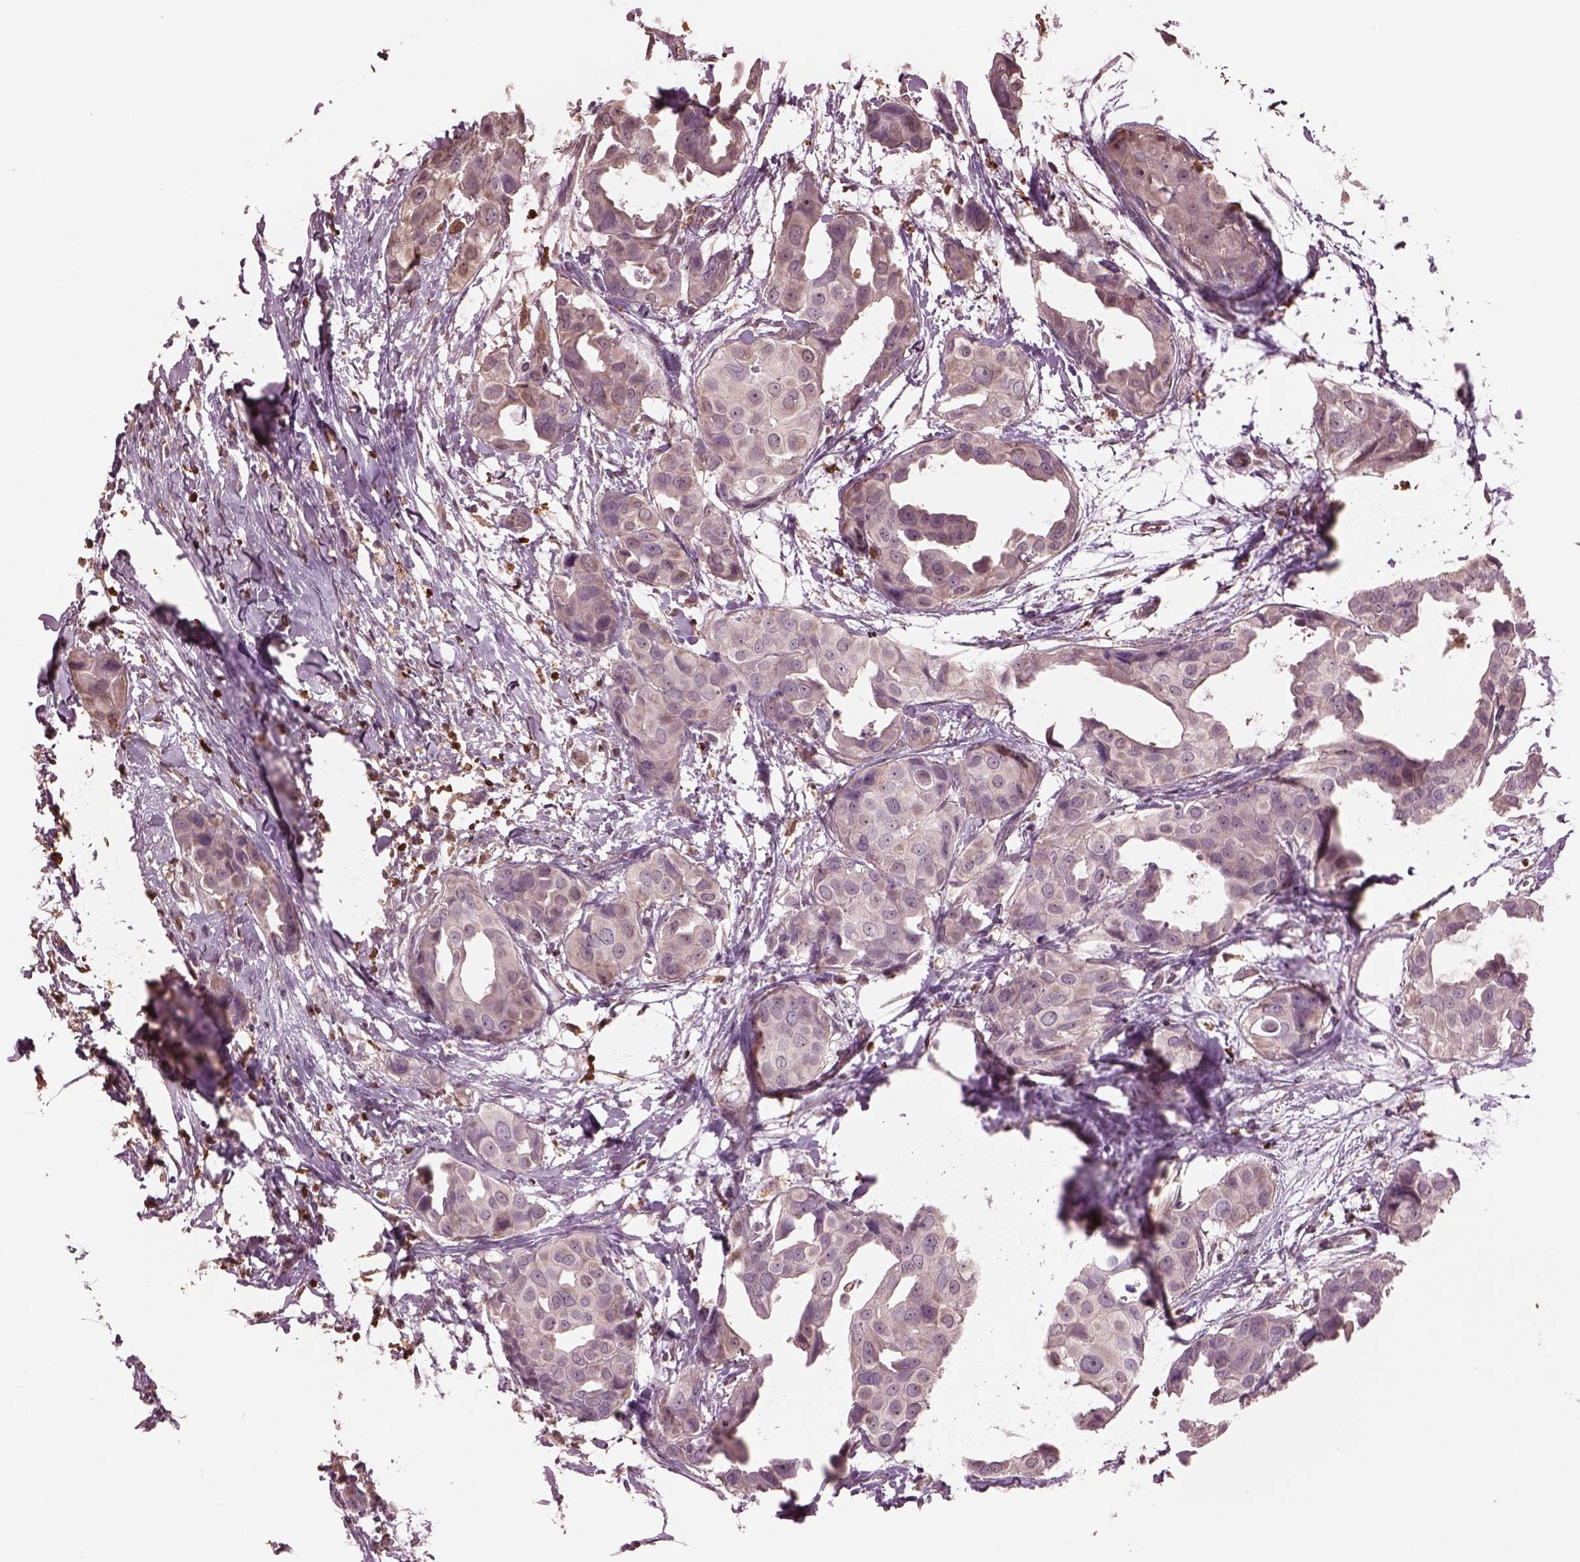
{"staining": {"intensity": "weak", "quantity": ">75%", "location": "cytoplasmic/membranous"}, "tissue": "breast cancer", "cell_type": "Tumor cells", "image_type": "cancer", "snomed": [{"axis": "morphology", "description": "Duct carcinoma"}, {"axis": "topography", "description": "Breast"}], "caption": "Weak cytoplasmic/membranous staining is present in about >75% of tumor cells in infiltrating ductal carcinoma (breast). The protein is shown in brown color, while the nuclei are stained blue.", "gene": "IL31RA", "patient": {"sex": "female", "age": 38}}